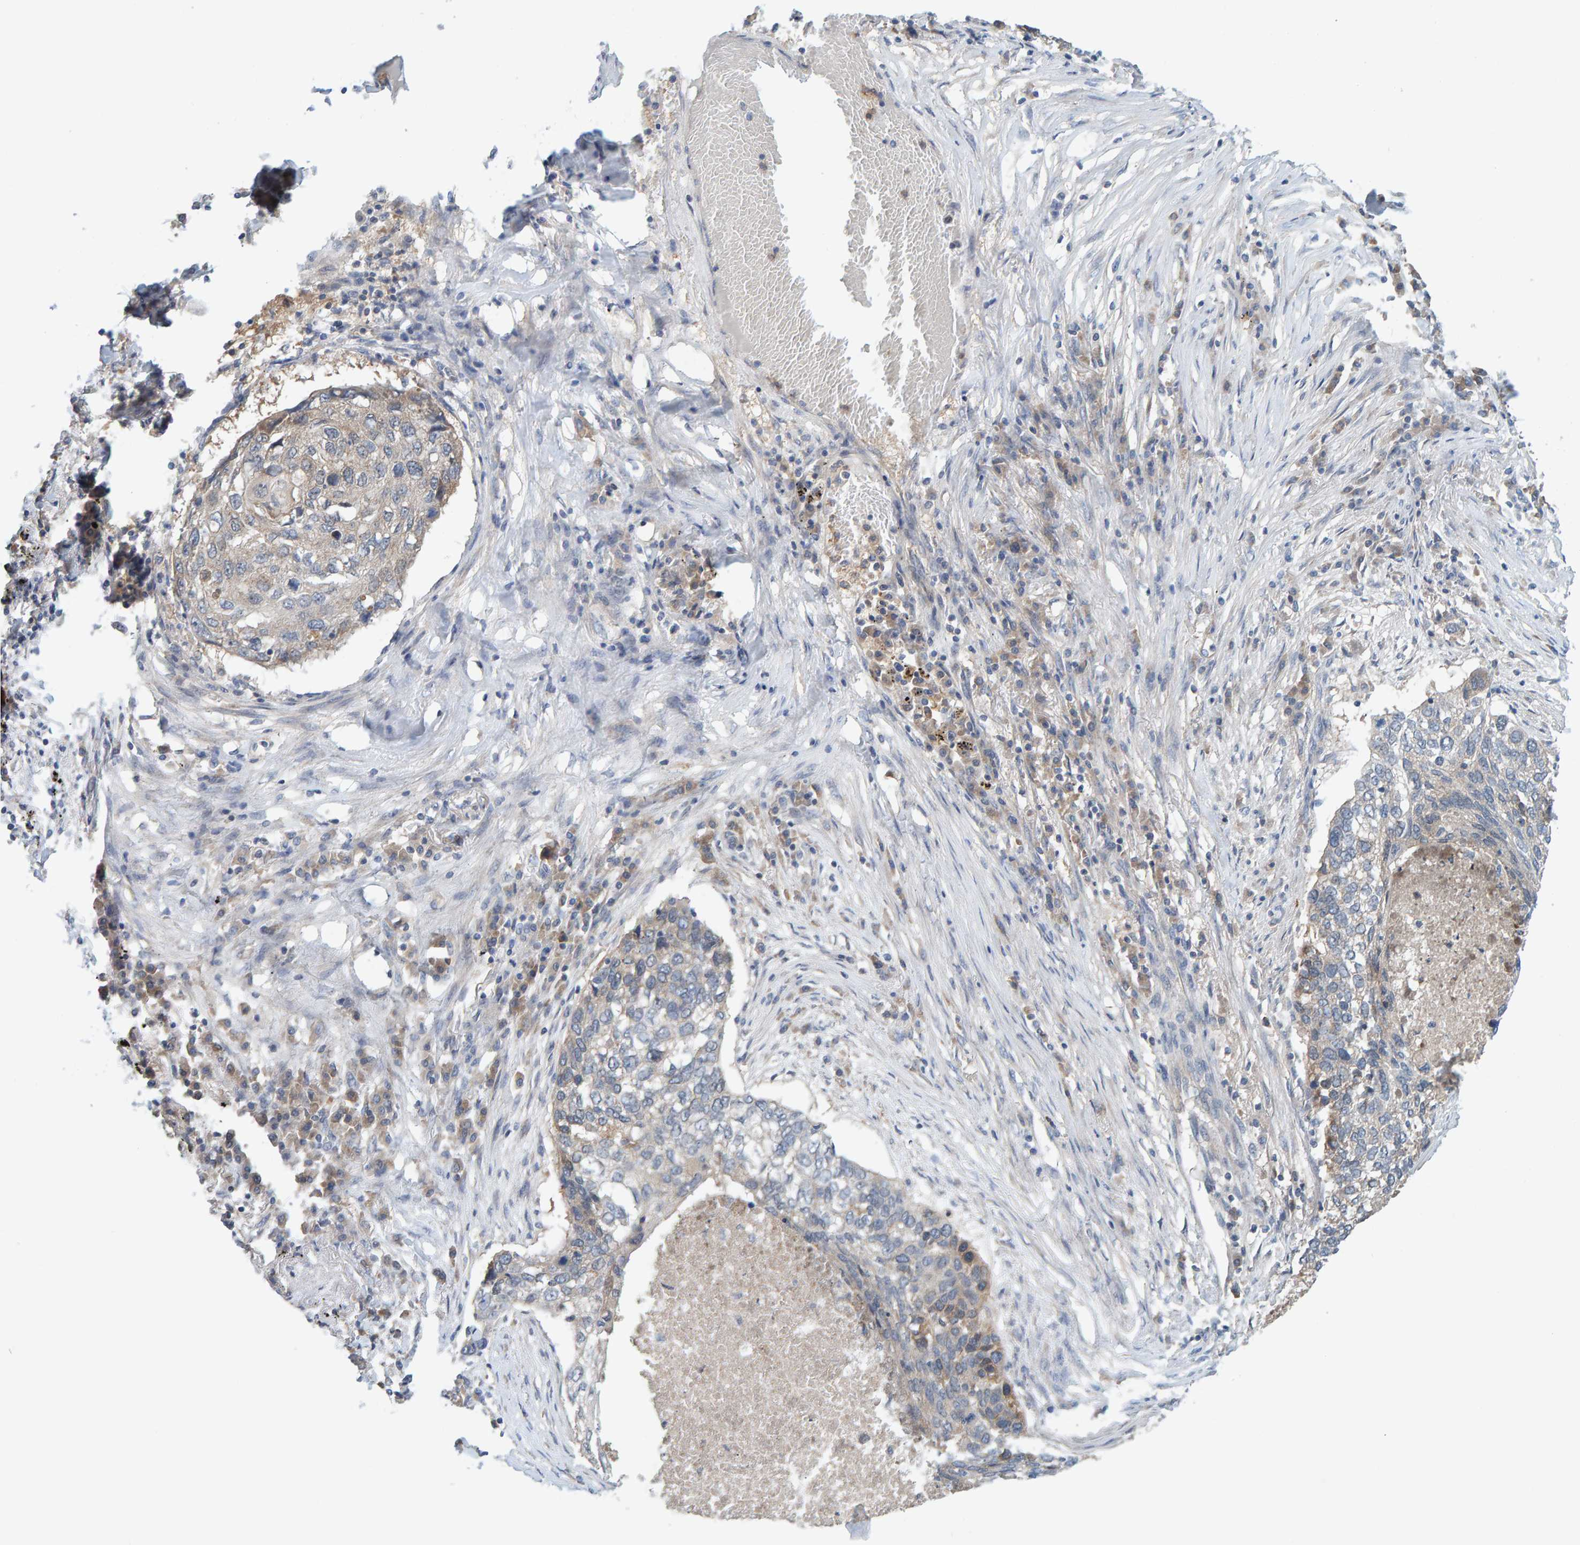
{"staining": {"intensity": "weak", "quantity": "<25%", "location": "cytoplasmic/membranous"}, "tissue": "lung cancer", "cell_type": "Tumor cells", "image_type": "cancer", "snomed": [{"axis": "morphology", "description": "Squamous cell carcinoma, NOS"}, {"axis": "topography", "description": "Lung"}], "caption": "Lung cancer stained for a protein using immunohistochemistry (IHC) displays no staining tumor cells.", "gene": "TATDN1", "patient": {"sex": "female", "age": 63}}